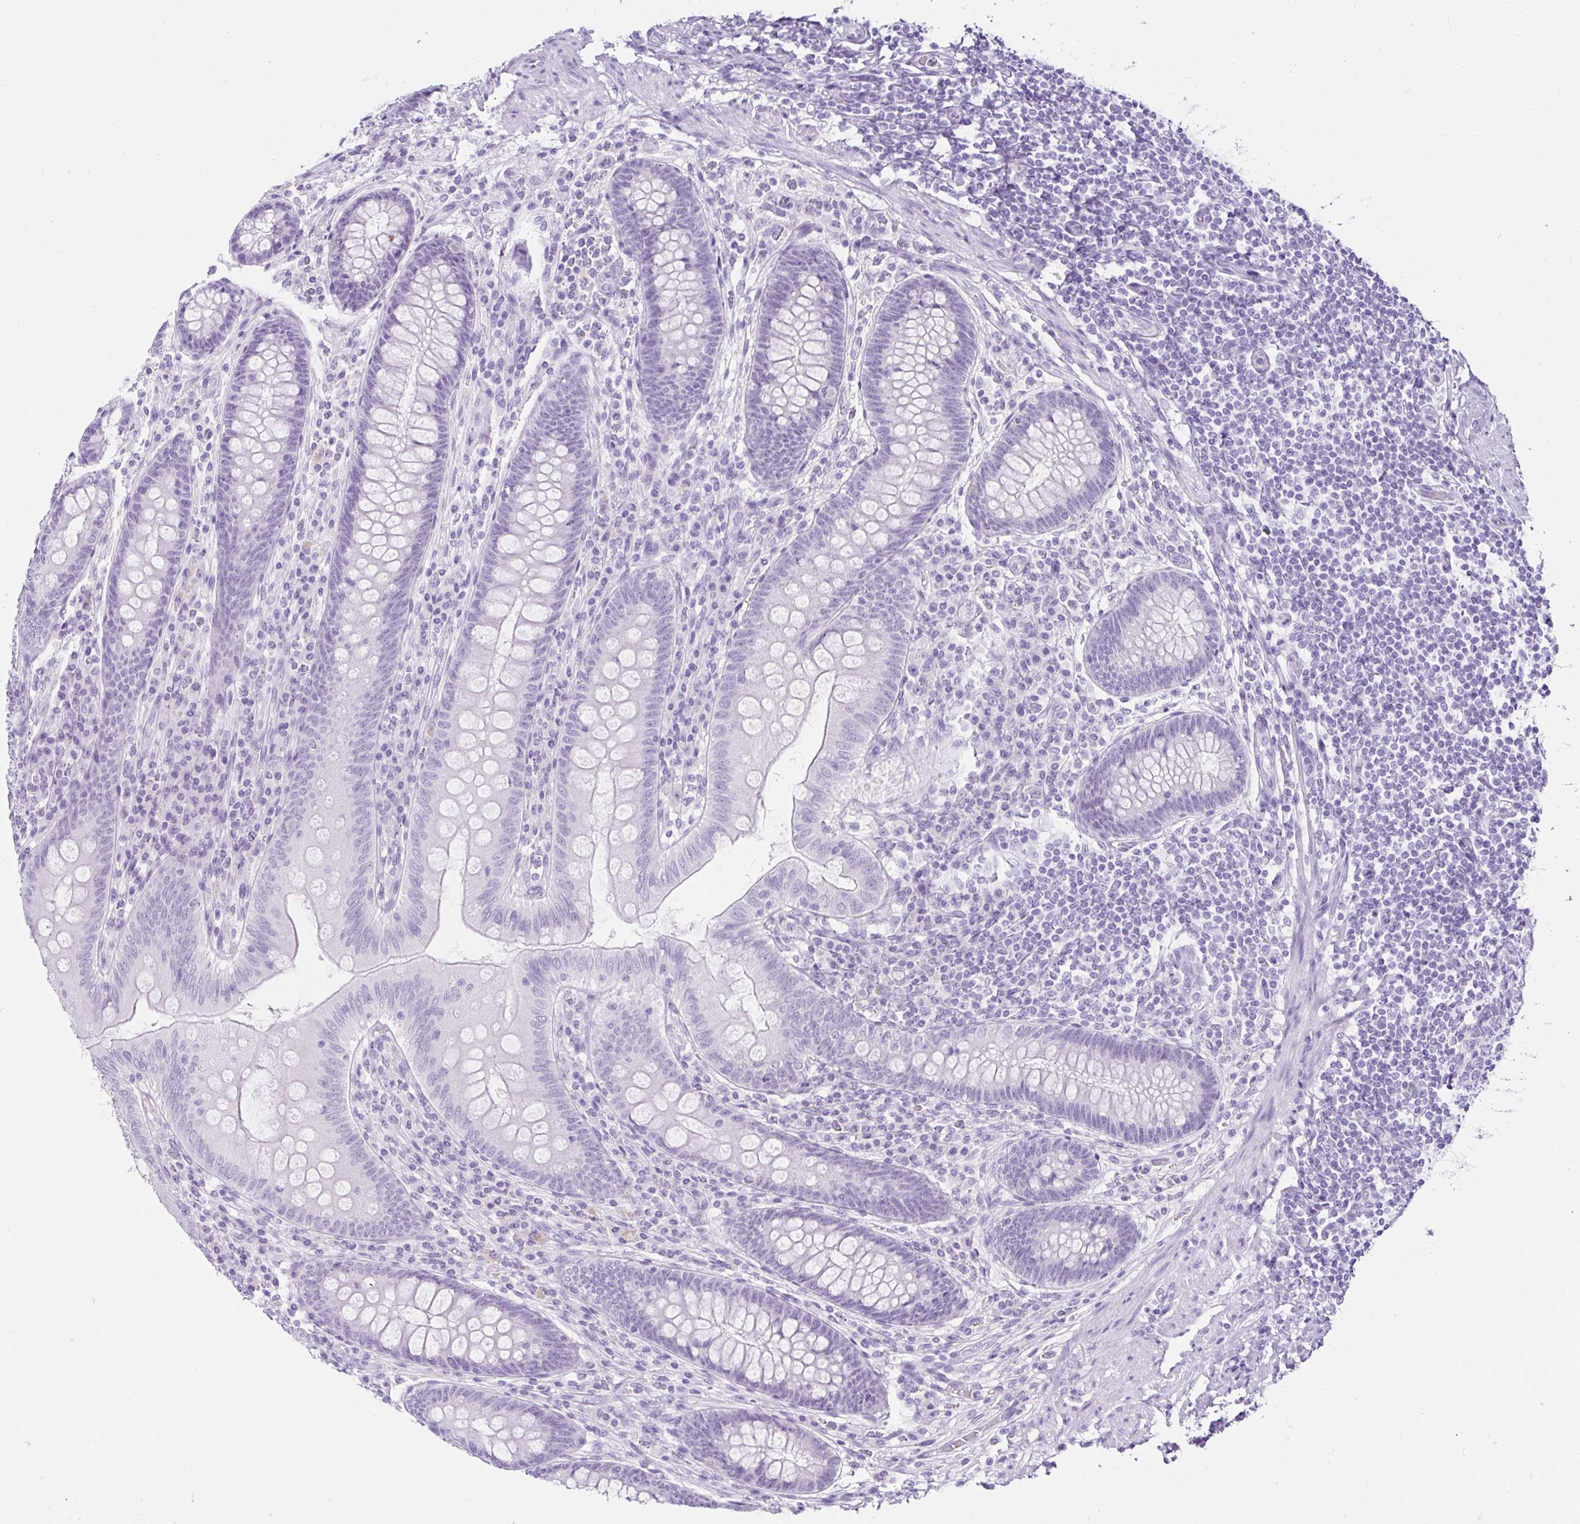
{"staining": {"intensity": "negative", "quantity": "none", "location": "none"}, "tissue": "appendix", "cell_type": "Glandular cells", "image_type": "normal", "snomed": [{"axis": "morphology", "description": "Normal tissue, NOS"}, {"axis": "topography", "description": "Appendix"}], "caption": "IHC of unremarkable human appendix exhibits no positivity in glandular cells. The staining is performed using DAB brown chromogen with nuclei counter-stained in using hematoxylin.", "gene": "SERPINB3", "patient": {"sex": "male", "age": 71}}